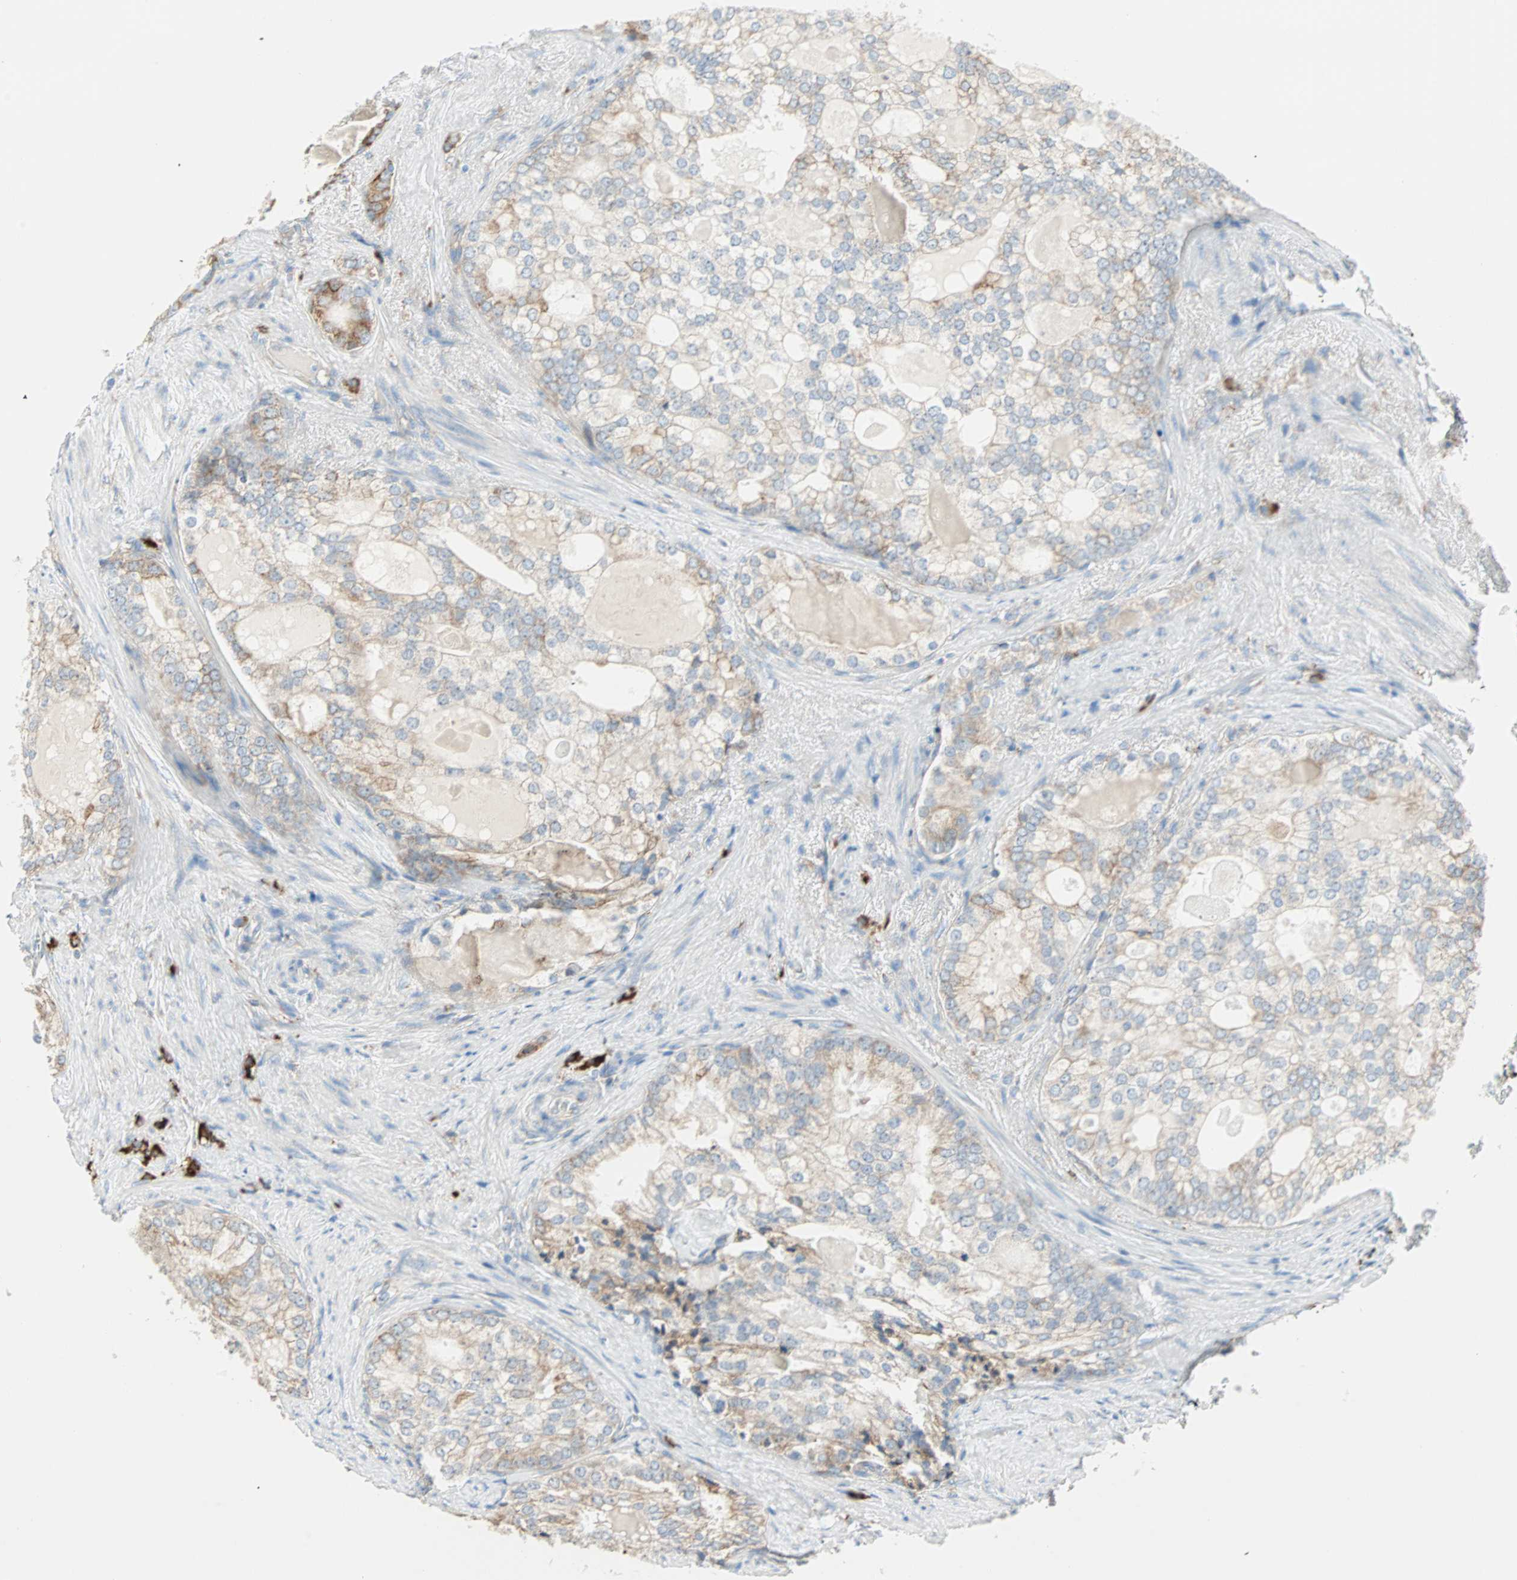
{"staining": {"intensity": "moderate", "quantity": ">75%", "location": "cytoplasmic/membranous"}, "tissue": "prostate cancer", "cell_type": "Tumor cells", "image_type": "cancer", "snomed": [{"axis": "morphology", "description": "Adenocarcinoma, High grade"}, {"axis": "topography", "description": "Prostate"}], "caption": "A histopathology image showing moderate cytoplasmic/membranous expression in approximately >75% of tumor cells in prostate adenocarcinoma (high-grade), as visualized by brown immunohistochemical staining.", "gene": "PLCXD1", "patient": {"sex": "male", "age": 66}}